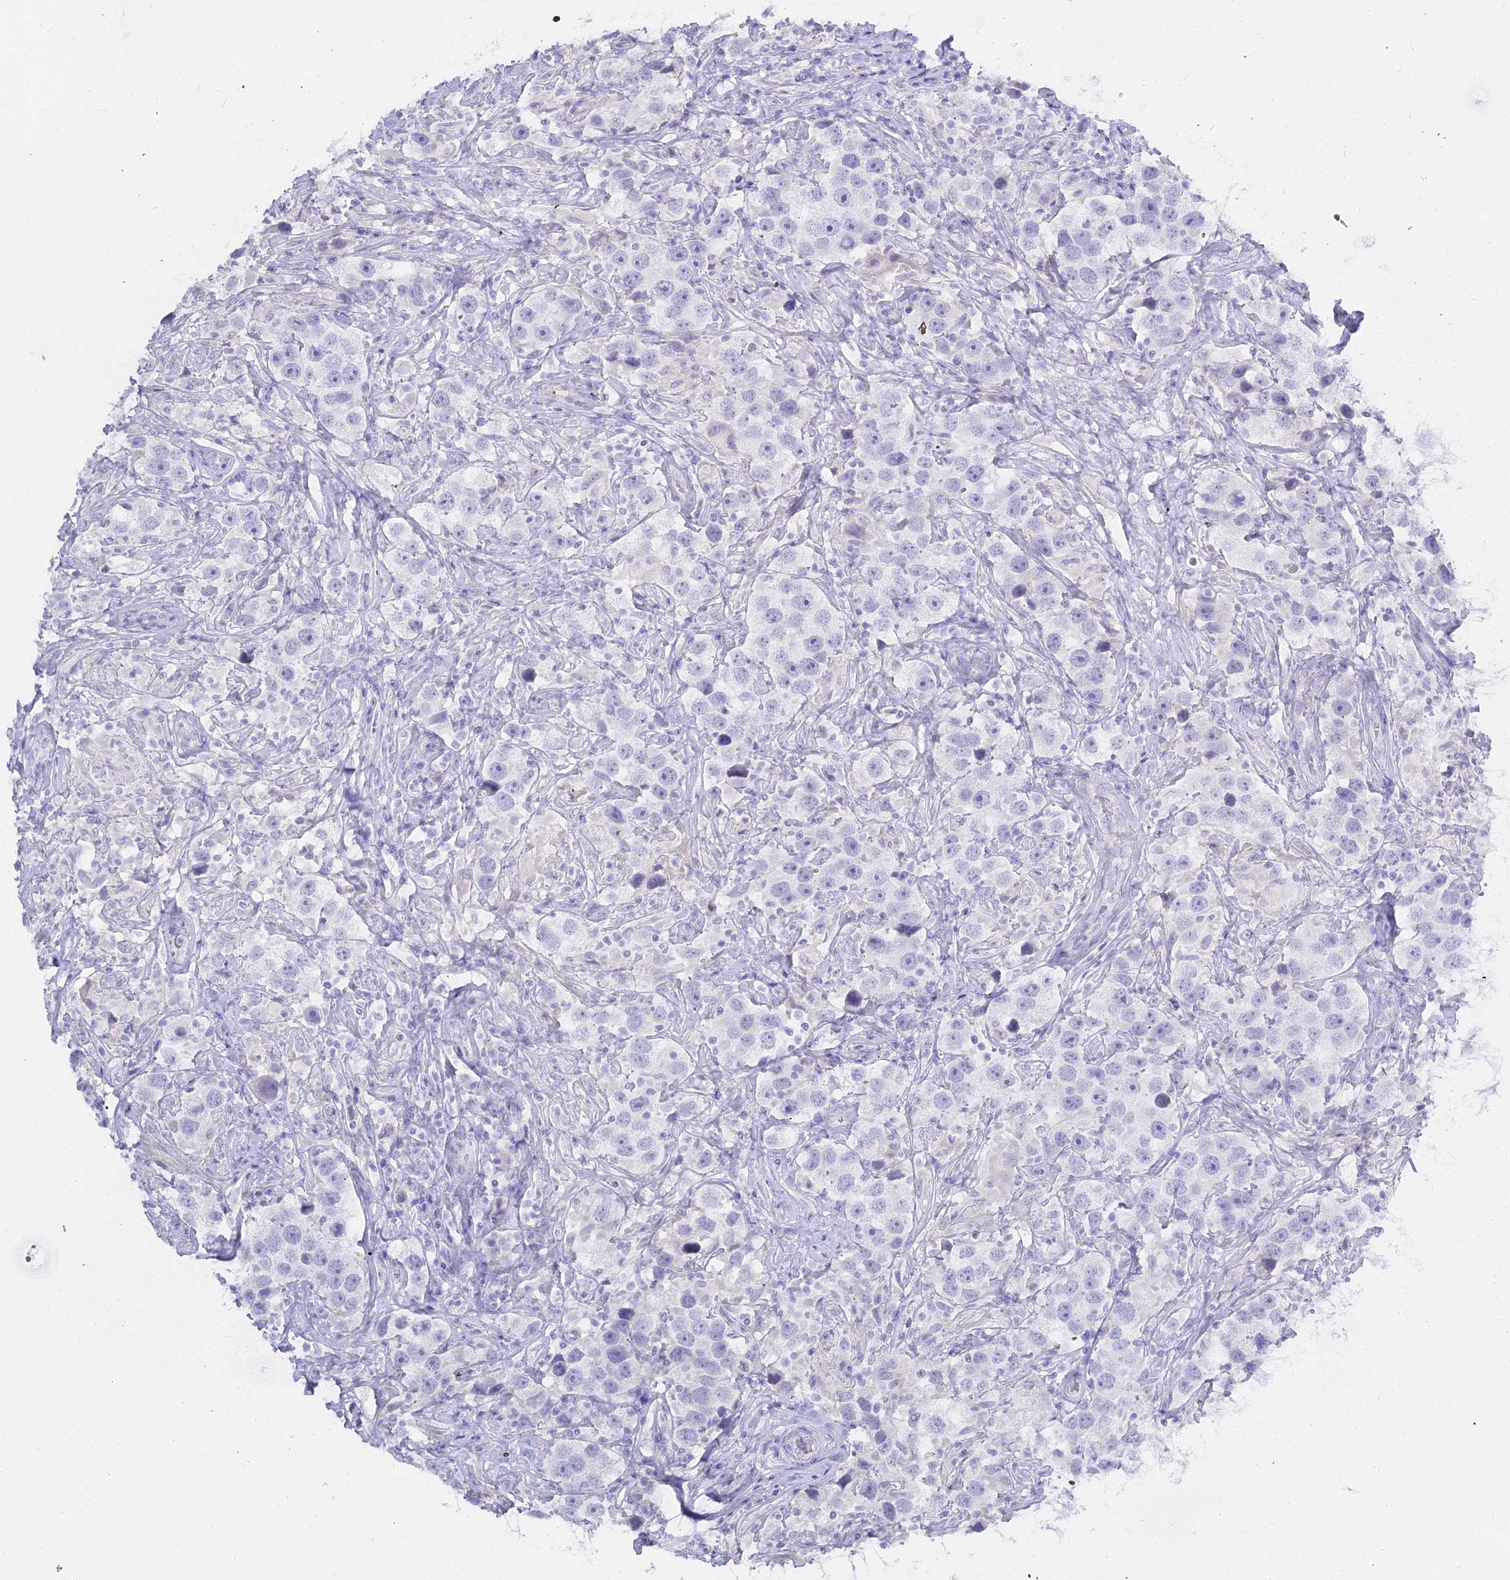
{"staining": {"intensity": "negative", "quantity": "none", "location": "none"}, "tissue": "testis cancer", "cell_type": "Tumor cells", "image_type": "cancer", "snomed": [{"axis": "morphology", "description": "Seminoma, NOS"}, {"axis": "topography", "description": "Testis"}], "caption": "This is a photomicrograph of IHC staining of seminoma (testis), which shows no staining in tumor cells.", "gene": "S100A7", "patient": {"sex": "male", "age": 49}}